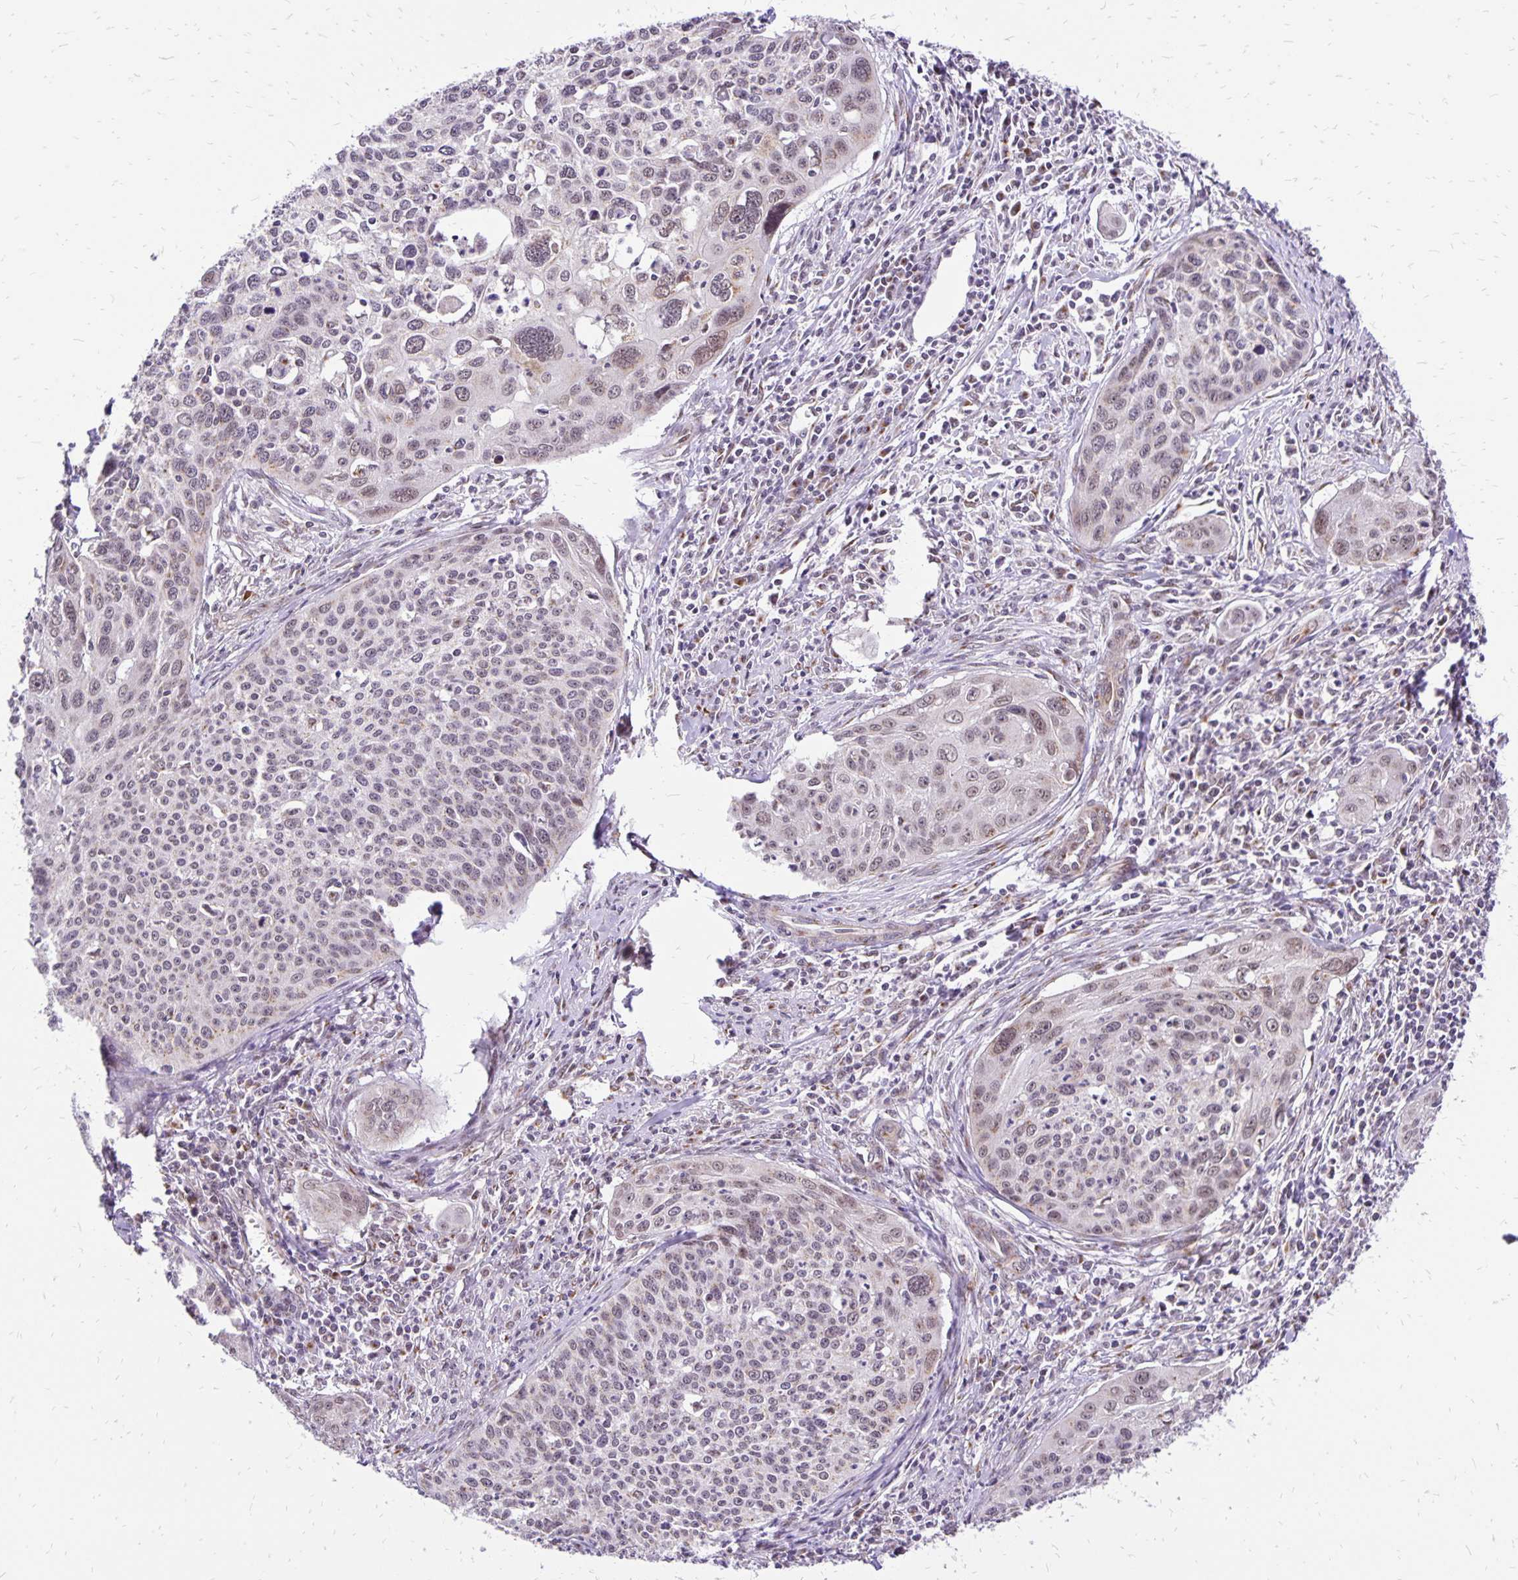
{"staining": {"intensity": "weak", "quantity": "<25%", "location": "nuclear"}, "tissue": "cervical cancer", "cell_type": "Tumor cells", "image_type": "cancer", "snomed": [{"axis": "morphology", "description": "Squamous cell carcinoma, NOS"}, {"axis": "topography", "description": "Cervix"}], "caption": "This is a histopathology image of immunohistochemistry staining of cervical cancer, which shows no staining in tumor cells.", "gene": "GOLGA5", "patient": {"sex": "female", "age": 31}}